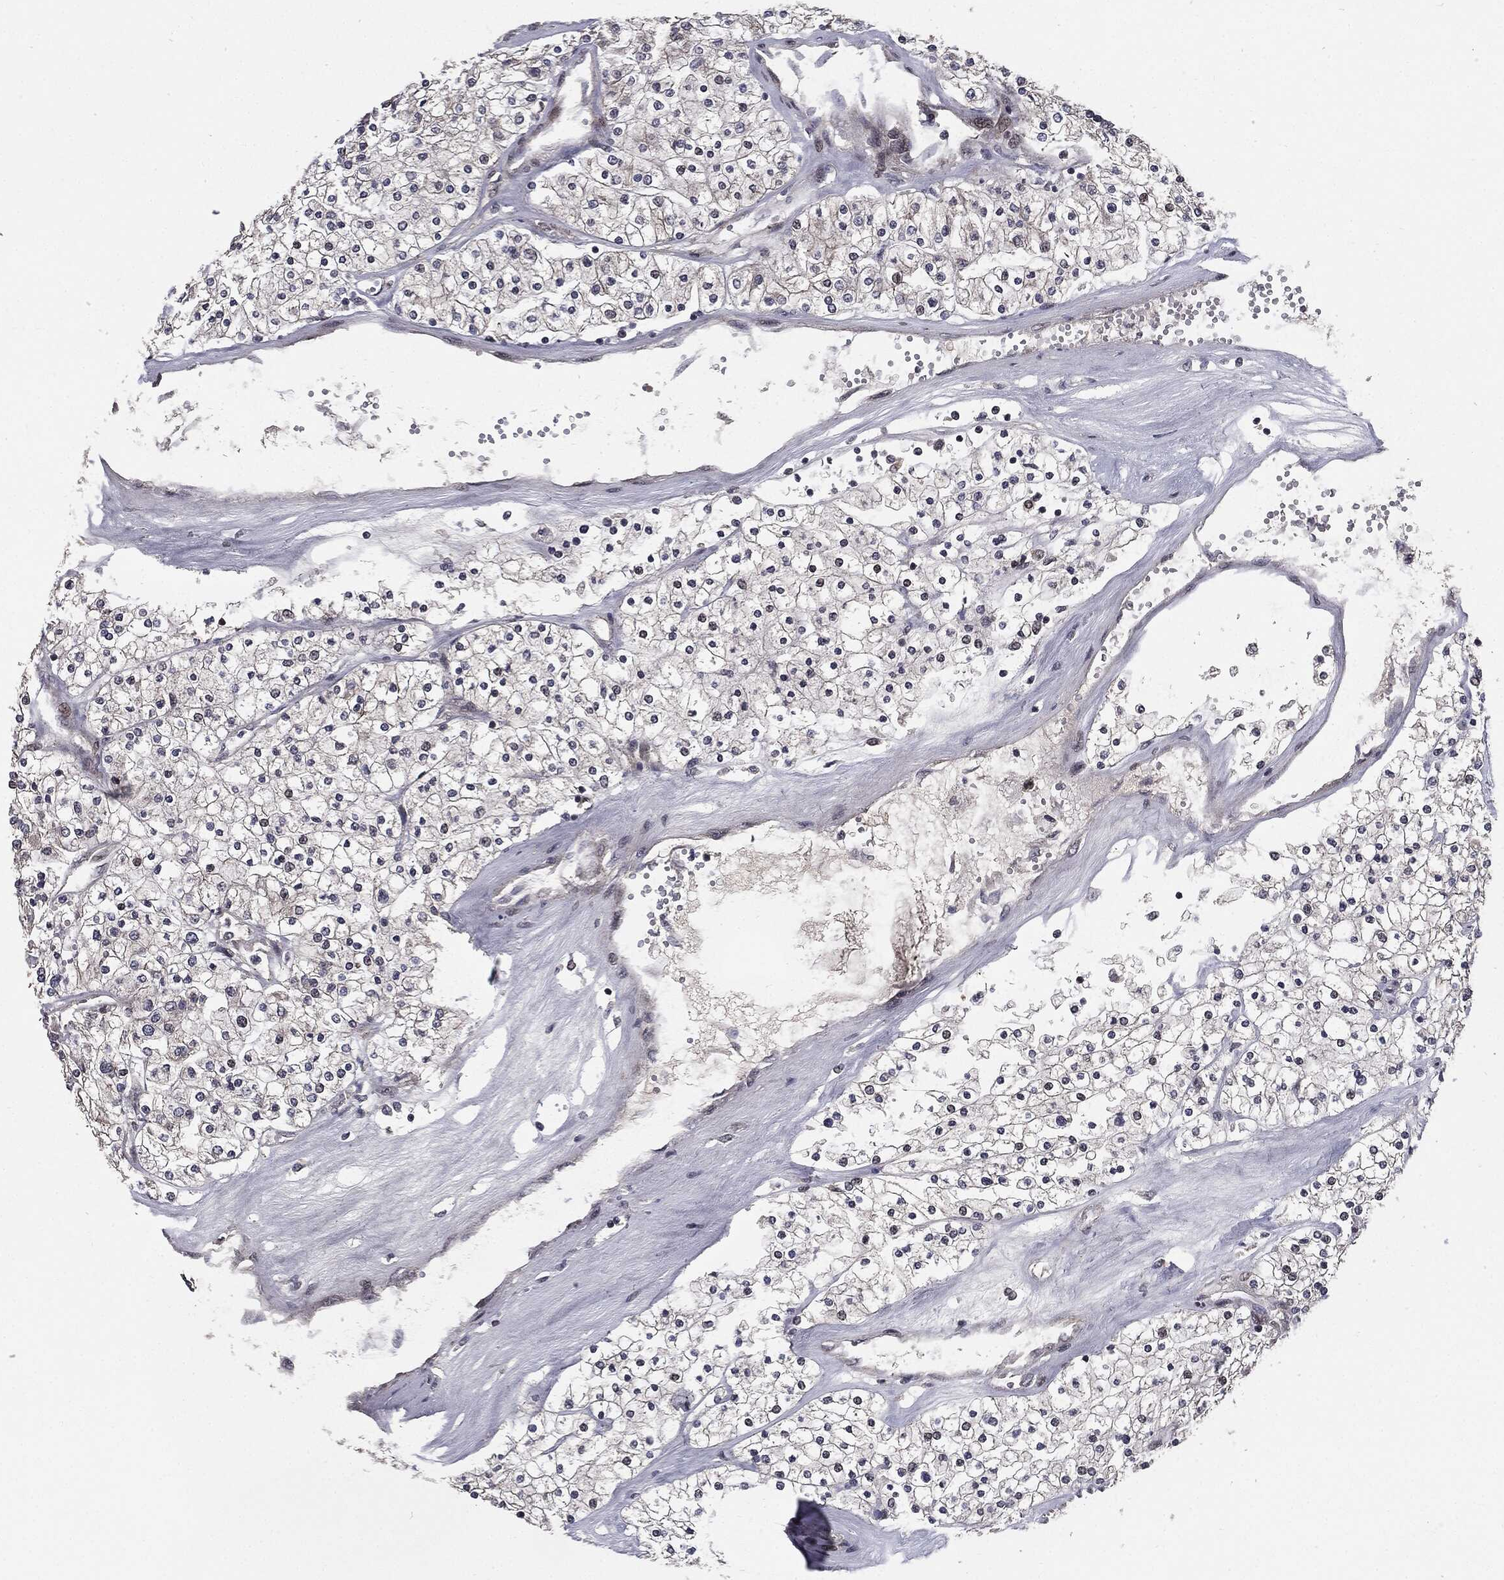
{"staining": {"intensity": "negative", "quantity": "none", "location": "none"}, "tissue": "renal cancer", "cell_type": "Tumor cells", "image_type": "cancer", "snomed": [{"axis": "morphology", "description": "Adenocarcinoma, NOS"}, {"axis": "topography", "description": "Kidney"}], "caption": "Immunohistochemistry of renal adenocarcinoma demonstrates no staining in tumor cells. (DAB (3,3'-diaminobenzidine) immunohistochemistry visualized using brightfield microscopy, high magnification).", "gene": "PTPA", "patient": {"sex": "male", "age": 80}}